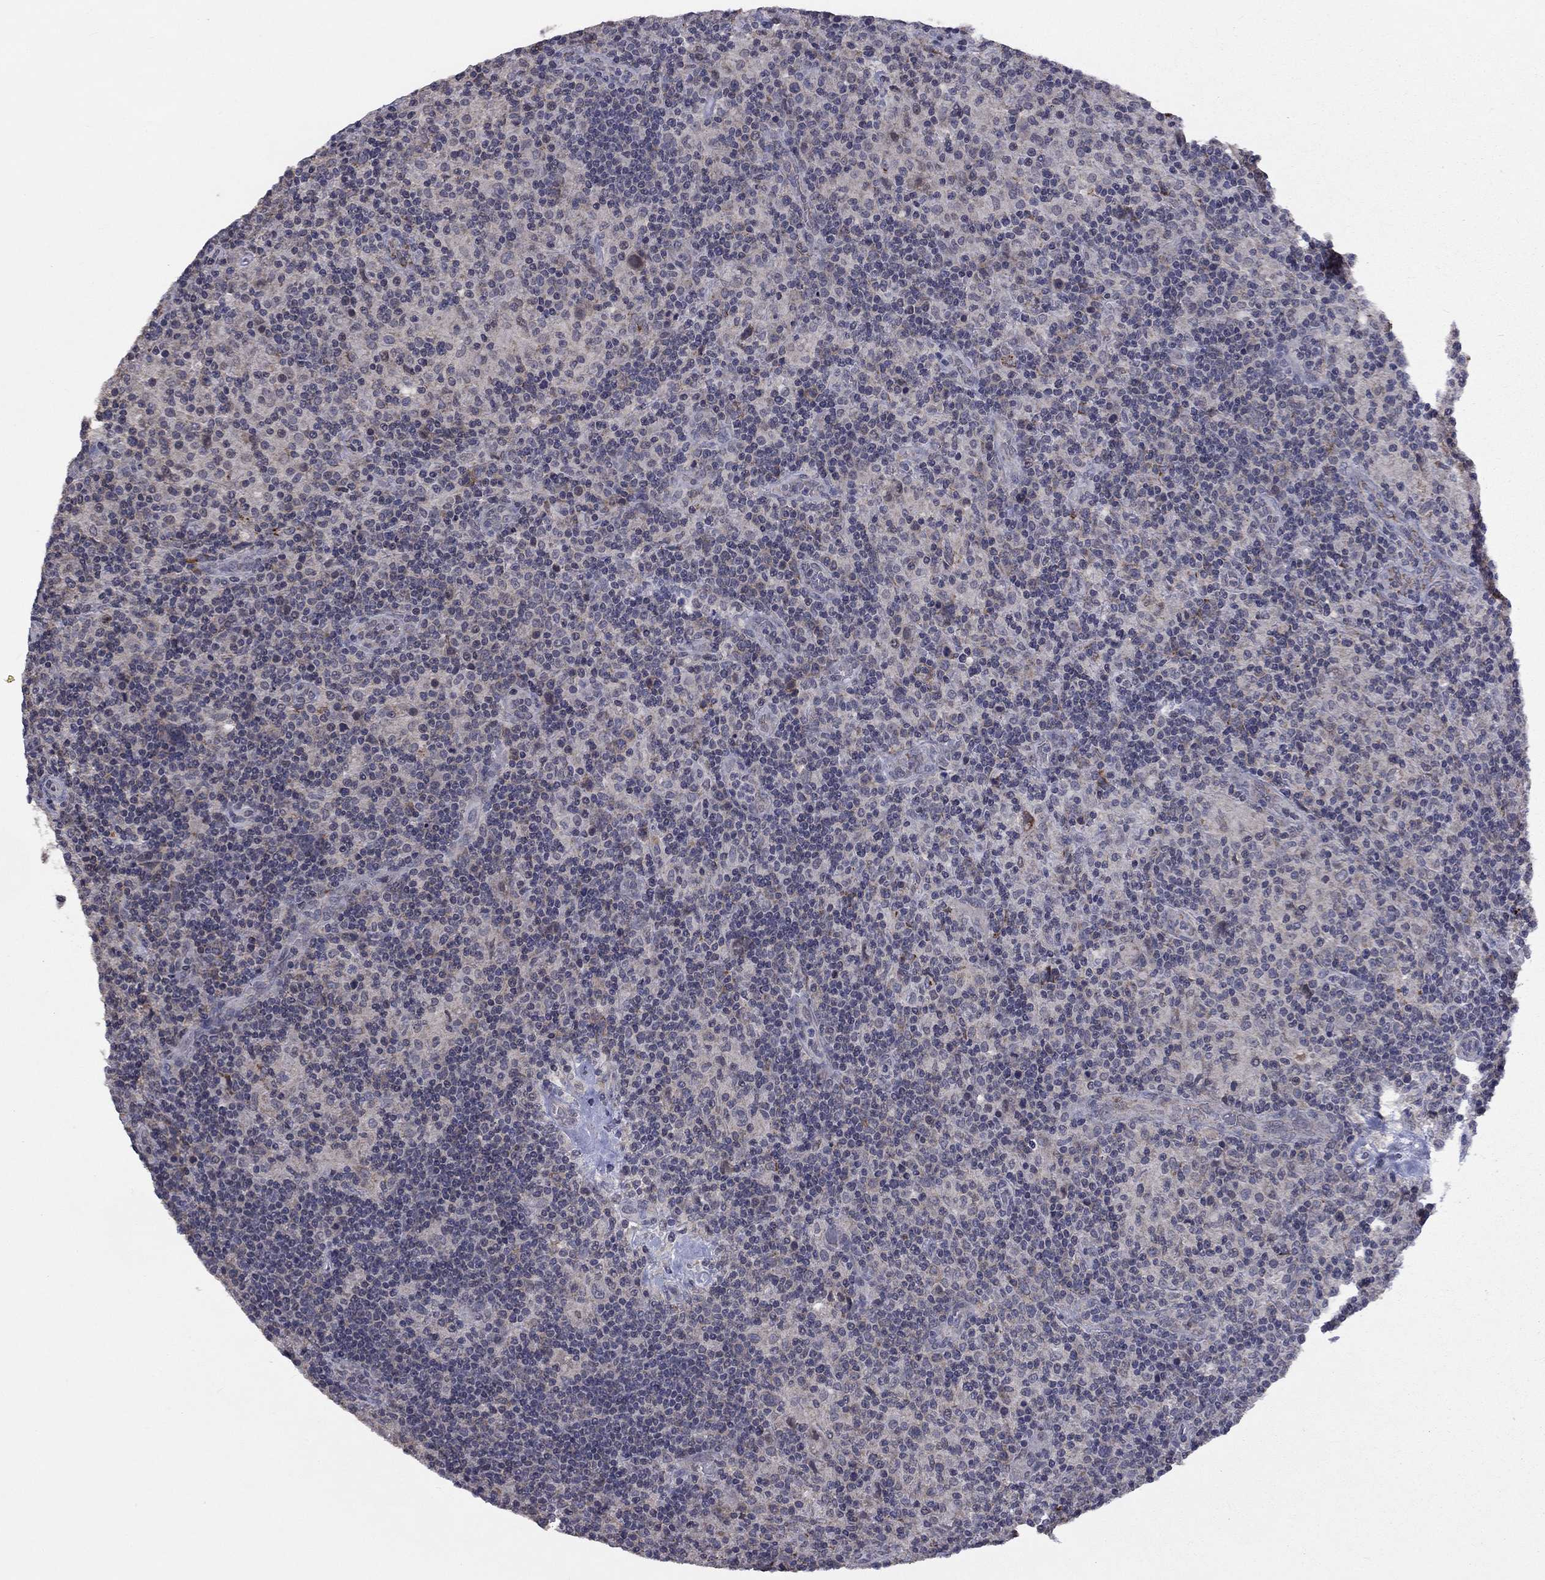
{"staining": {"intensity": "negative", "quantity": "none", "location": "none"}, "tissue": "lymphoma", "cell_type": "Tumor cells", "image_type": "cancer", "snomed": [{"axis": "morphology", "description": "Hodgkin's disease, NOS"}, {"axis": "topography", "description": "Lymph node"}], "caption": "The IHC micrograph has no significant staining in tumor cells of lymphoma tissue.", "gene": "SPATA33", "patient": {"sex": "male", "age": 70}}